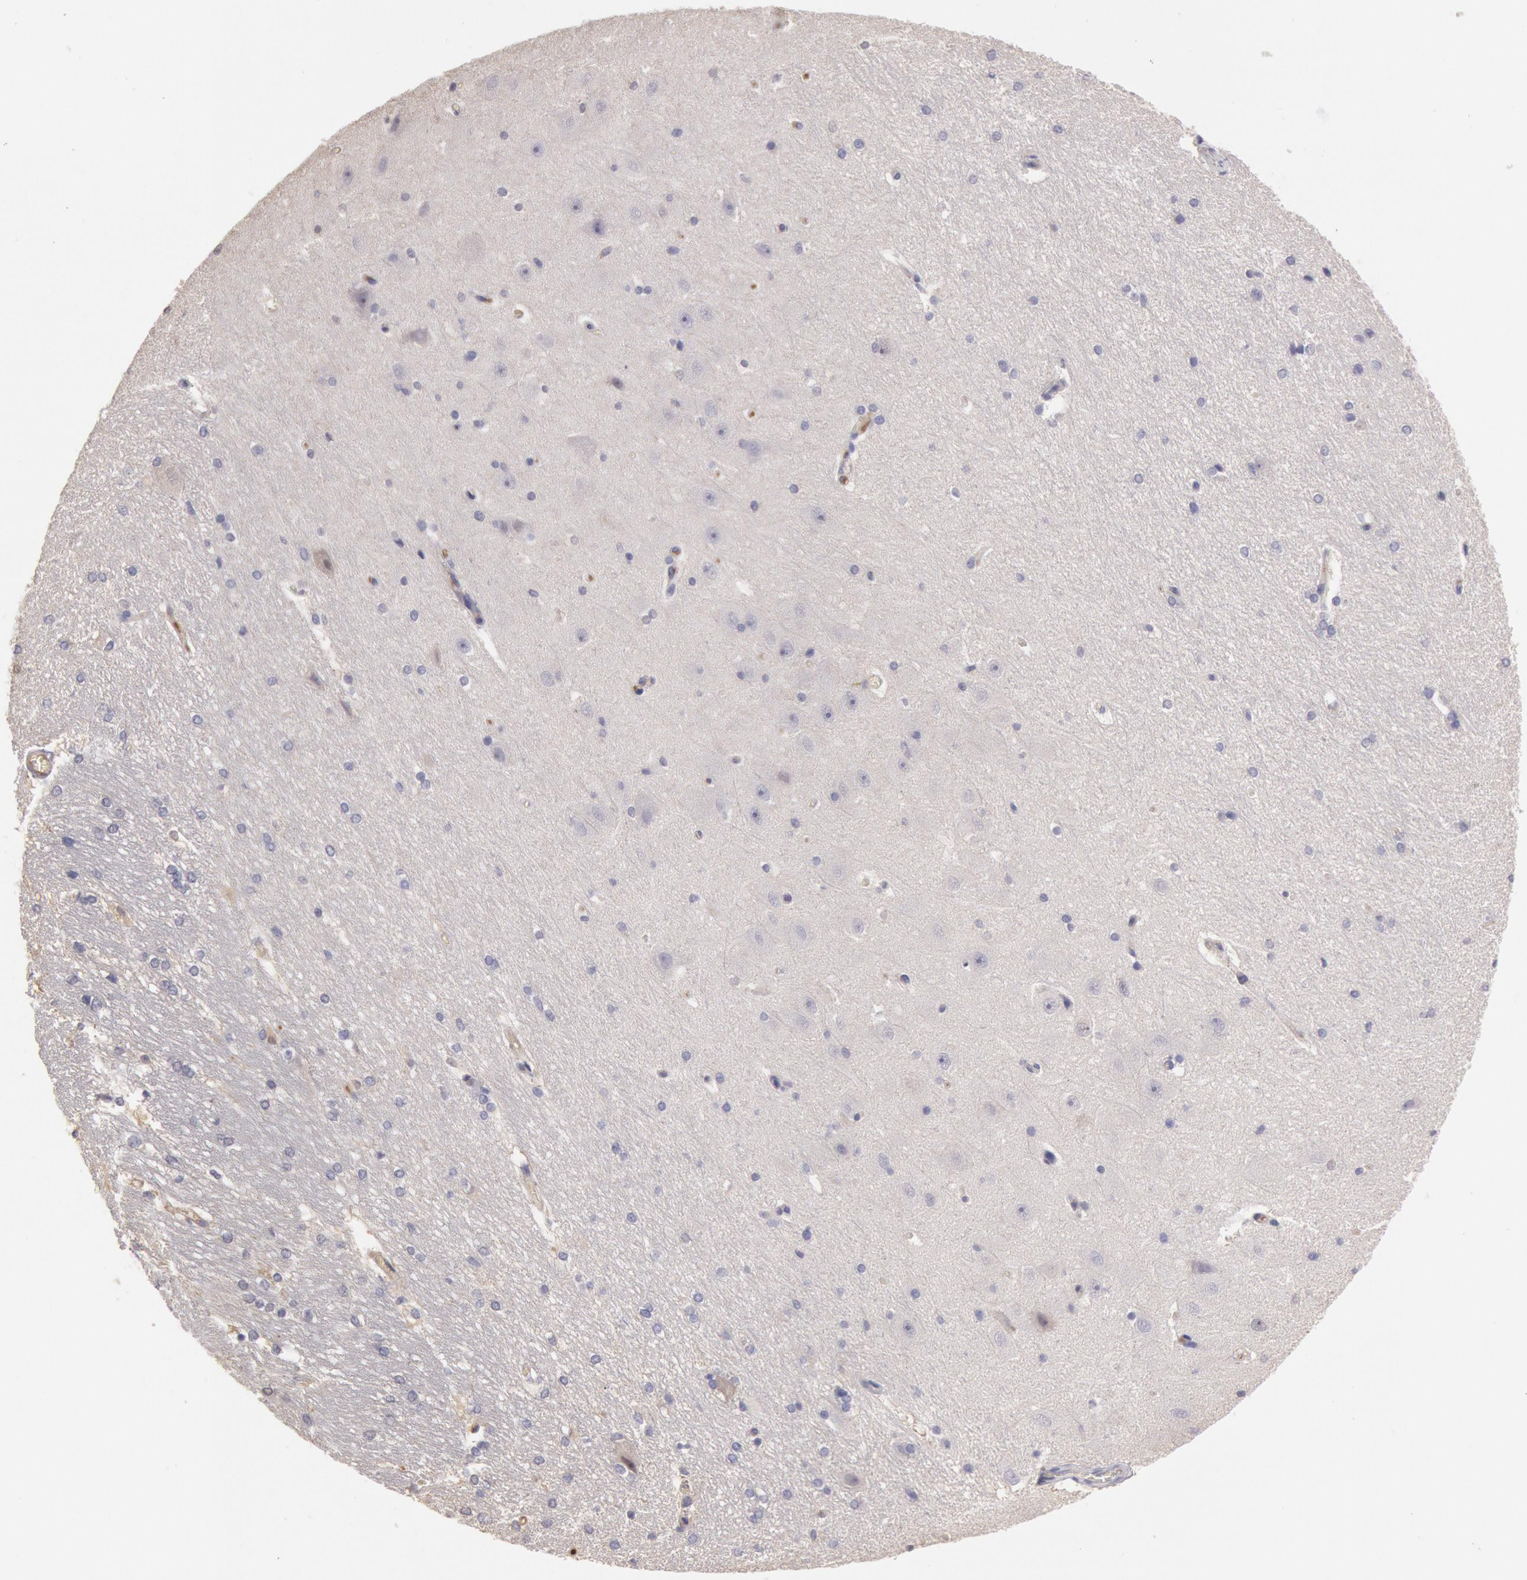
{"staining": {"intensity": "negative", "quantity": "none", "location": "none"}, "tissue": "hippocampus", "cell_type": "Glial cells", "image_type": "normal", "snomed": [{"axis": "morphology", "description": "Normal tissue, NOS"}, {"axis": "topography", "description": "Hippocampus"}], "caption": "IHC micrograph of normal hippocampus: human hippocampus stained with DAB (3,3'-diaminobenzidine) demonstrates no significant protein expression in glial cells.", "gene": "C1R", "patient": {"sex": "female", "age": 19}}